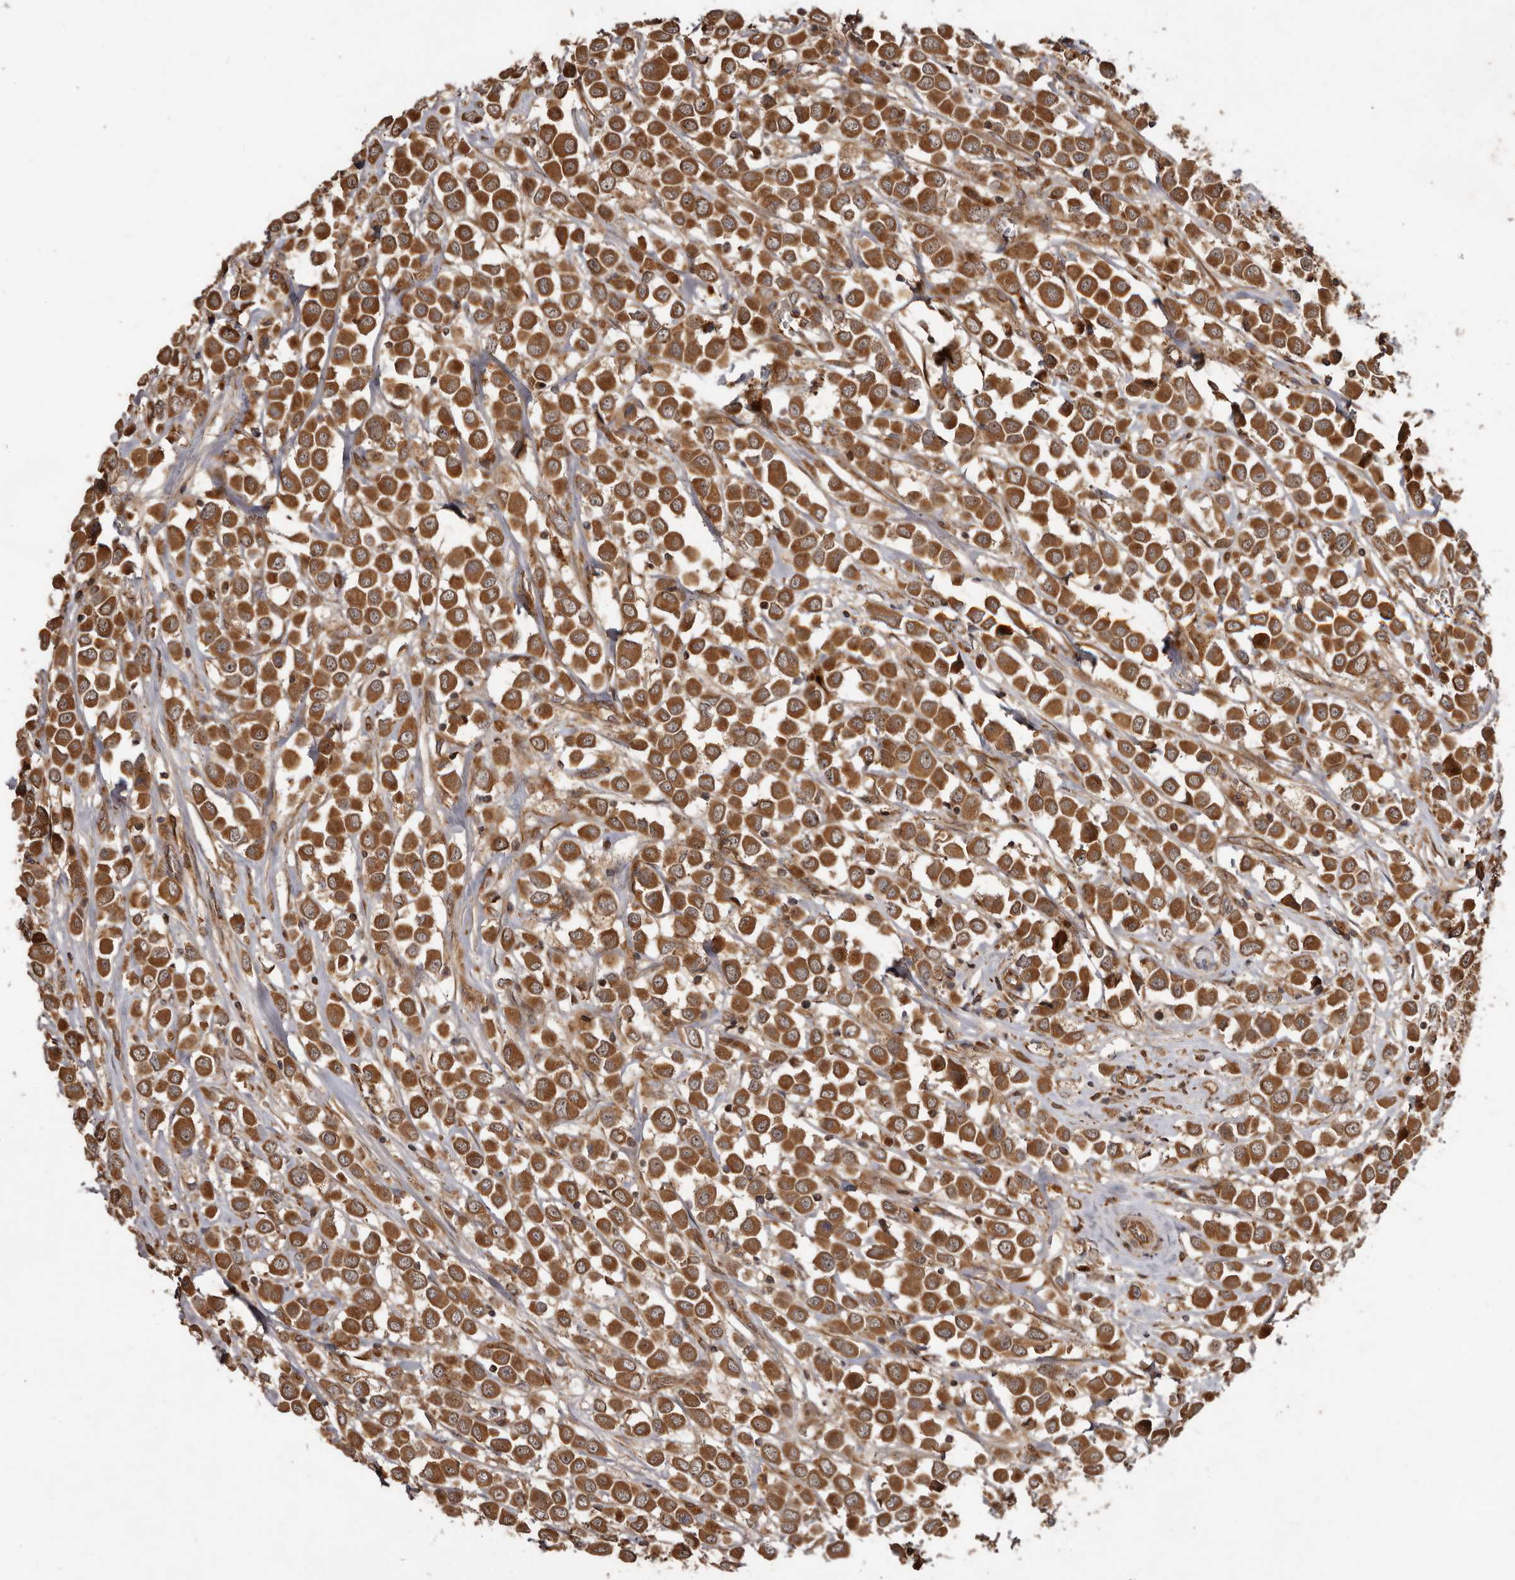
{"staining": {"intensity": "moderate", "quantity": ">75%", "location": "cytoplasmic/membranous"}, "tissue": "breast cancer", "cell_type": "Tumor cells", "image_type": "cancer", "snomed": [{"axis": "morphology", "description": "Duct carcinoma"}, {"axis": "topography", "description": "Breast"}], "caption": "Immunohistochemical staining of human breast infiltrating ductal carcinoma reveals medium levels of moderate cytoplasmic/membranous staining in approximately >75% of tumor cells.", "gene": "STK36", "patient": {"sex": "female", "age": 61}}